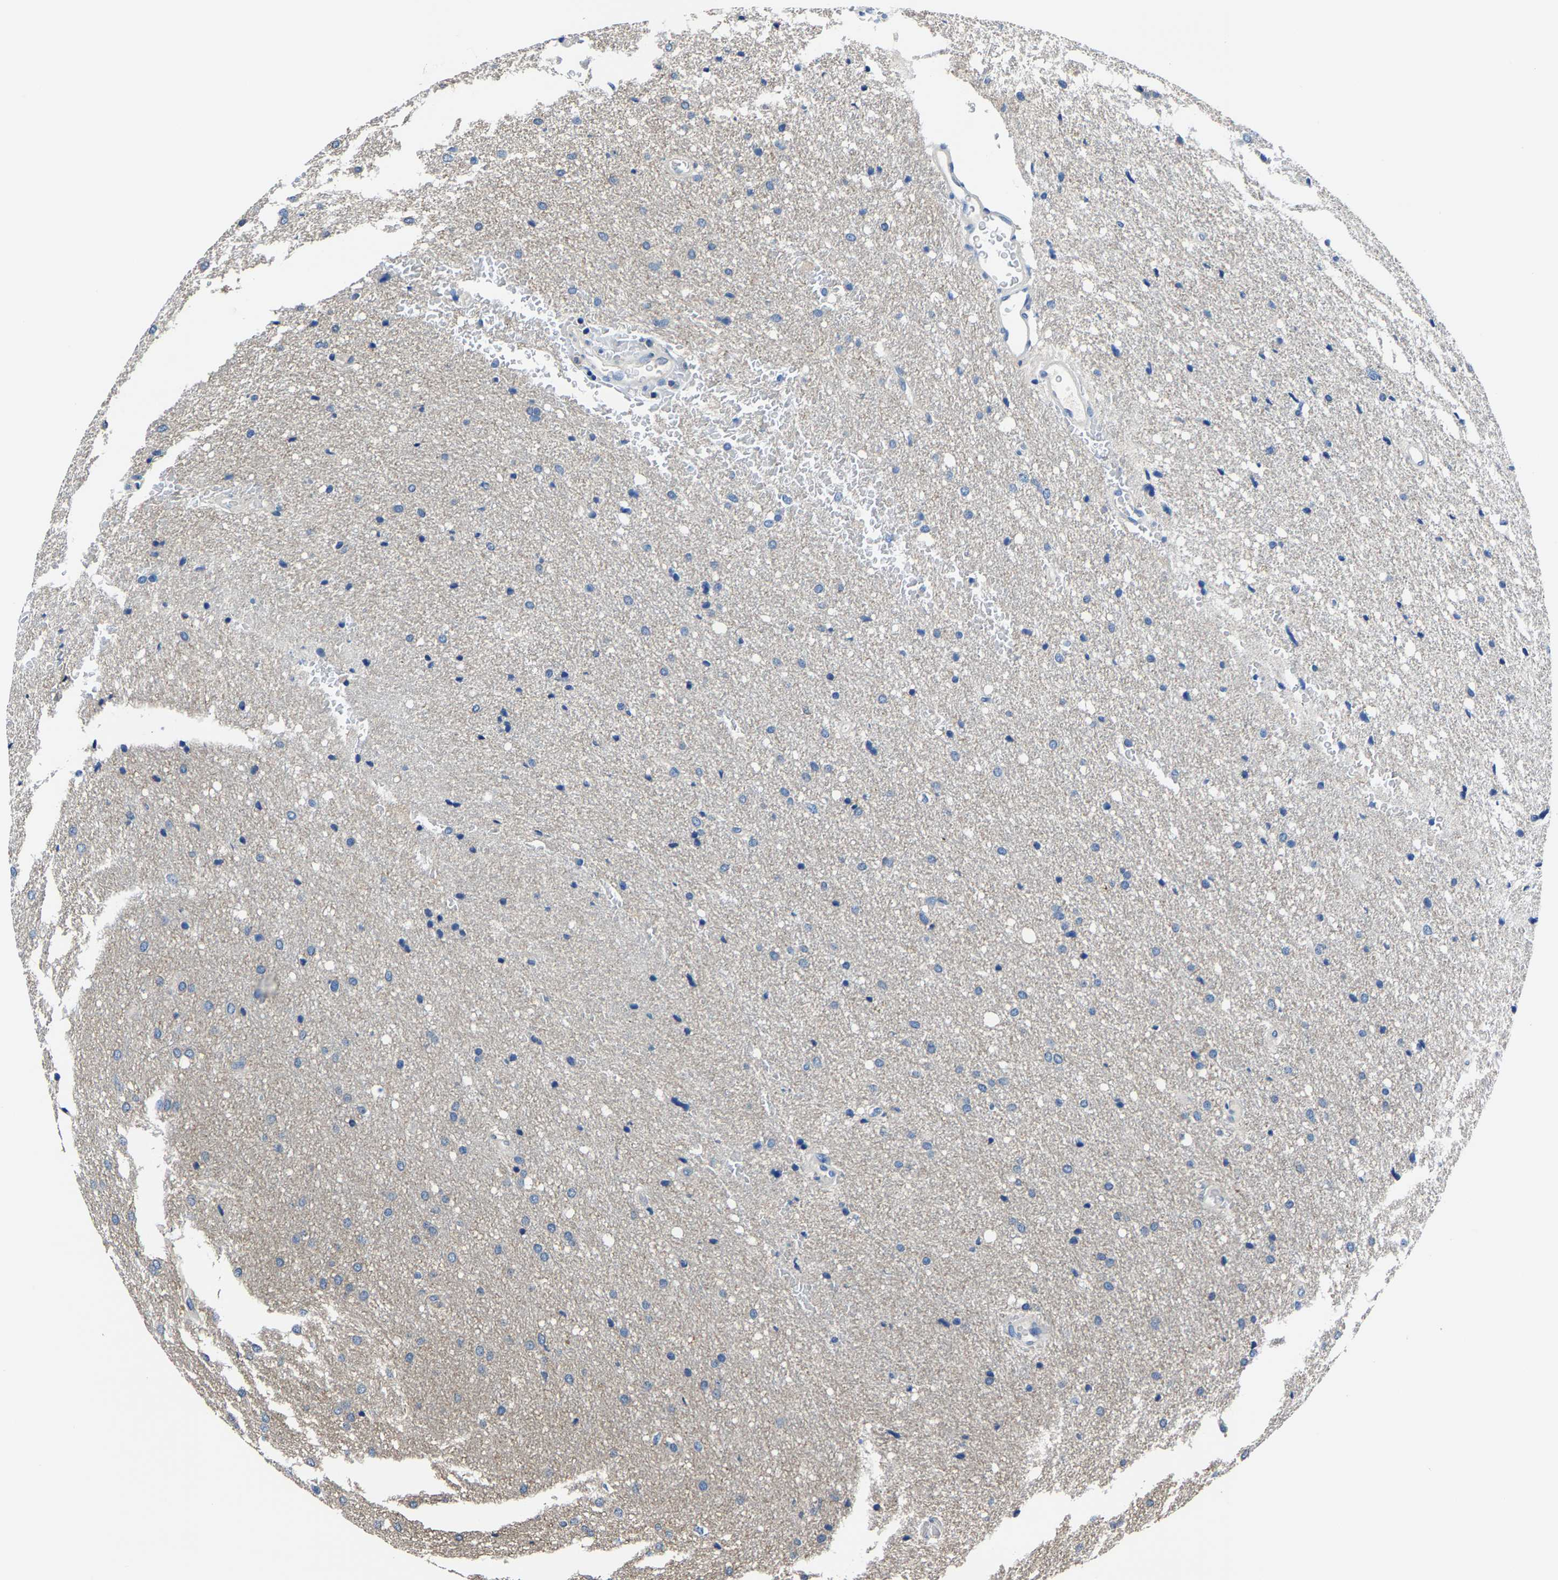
{"staining": {"intensity": "negative", "quantity": "none", "location": "none"}, "tissue": "glioma", "cell_type": "Tumor cells", "image_type": "cancer", "snomed": [{"axis": "morphology", "description": "Glioma, malignant, Low grade"}, {"axis": "topography", "description": "Brain"}], "caption": "This is a histopathology image of IHC staining of malignant glioma (low-grade), which shows no expression in tumor cells.", "gene": "ALDOB", "patient": {"sex": "female", "age": 37}}